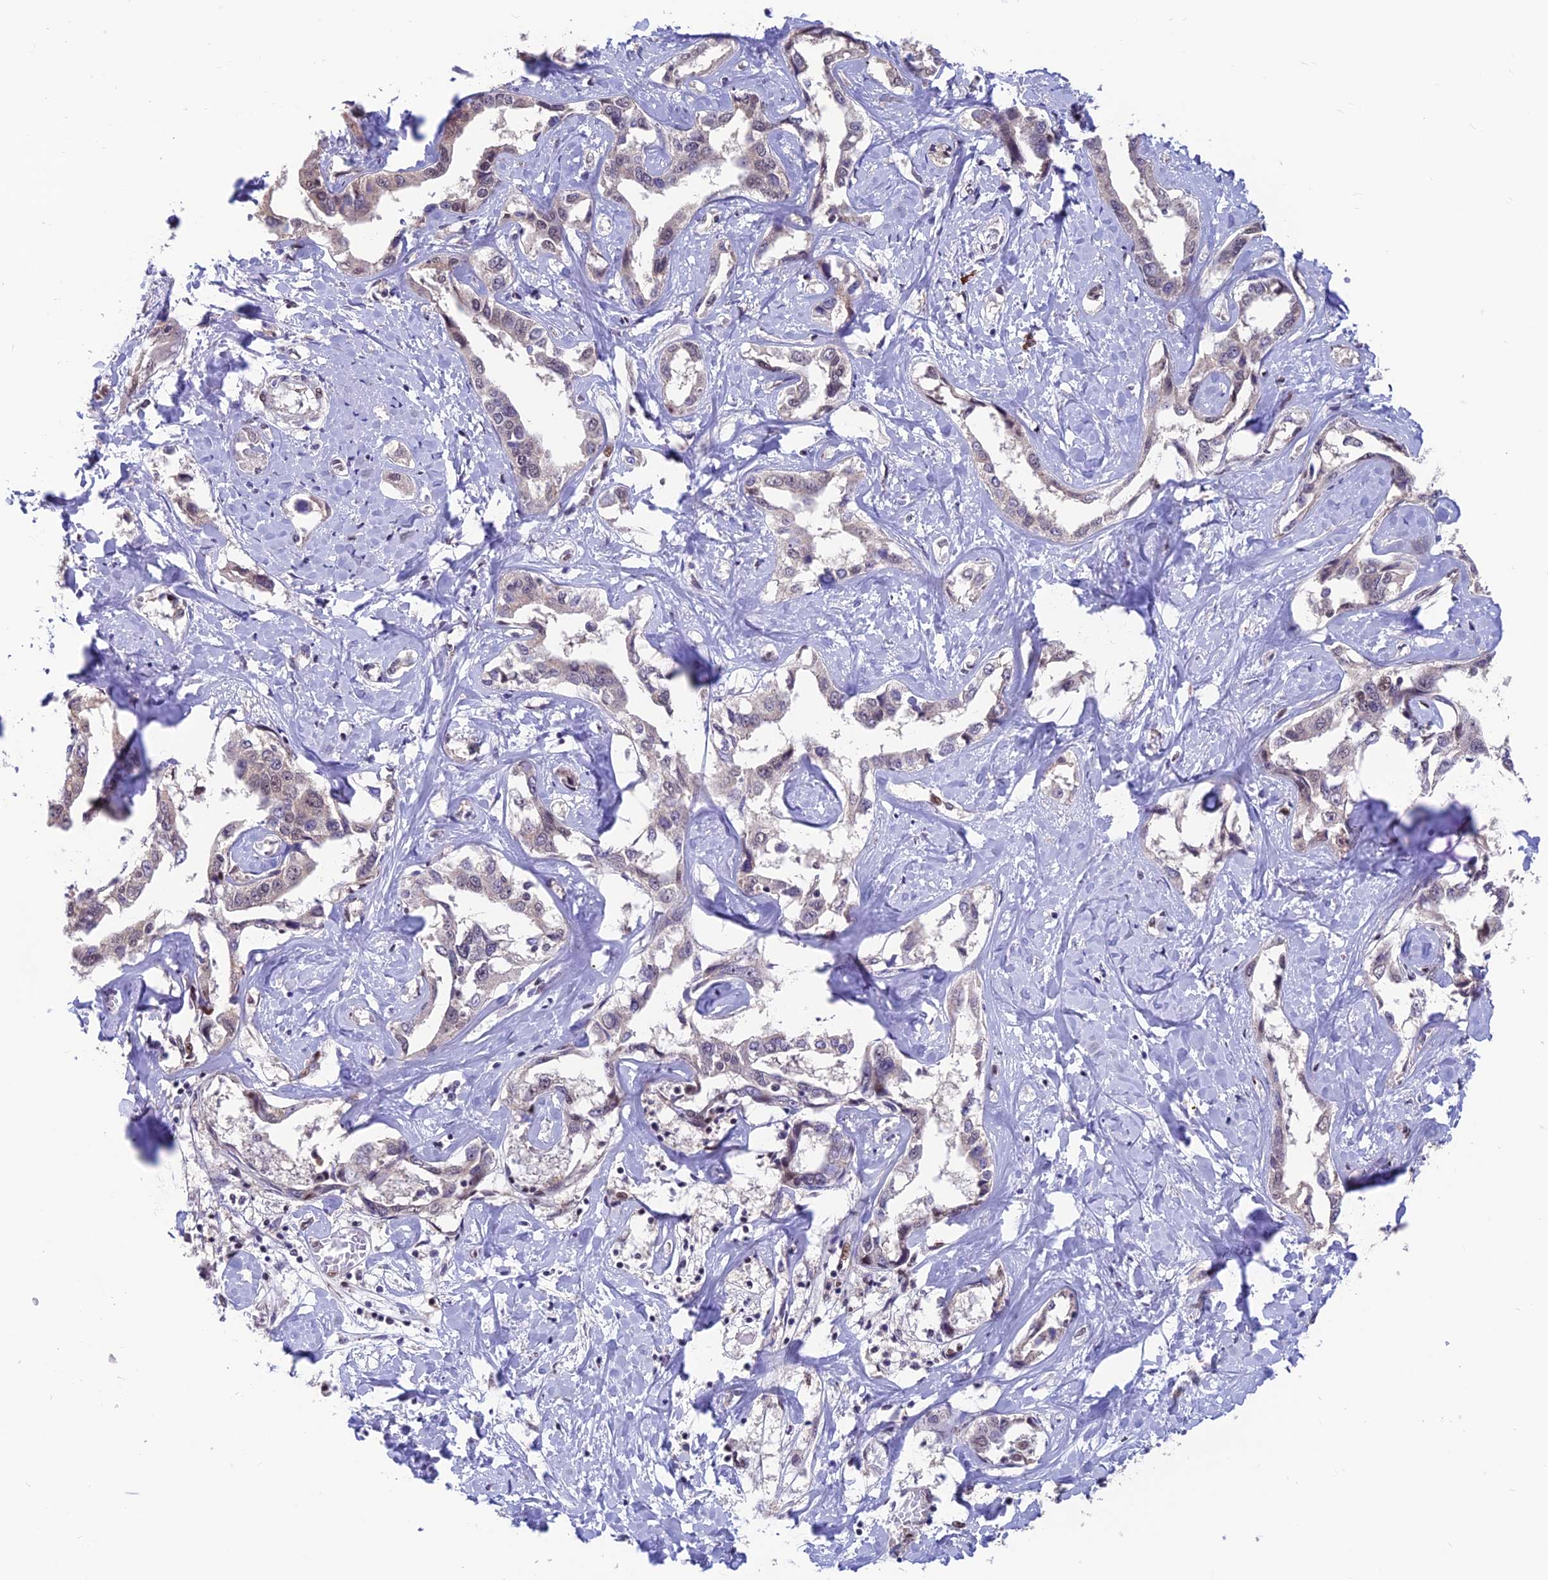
{"staining": {"intensity": "weak", "quantity": "<25%", "location": "nuclear"}, "tissue": "liver cancer", "cell_type": "Tumor cells", "image_type": "cancer", "snomed": [{"axis": "morphology", "description": "Cholangiocarcinoma"}, {"axis": "topography", "description": "Liver"}], "caption": "The histopathology image exhibits no significant positivity in tumor cells of cholangiocarcinoma (liver).", "gene": "KIAA1191", "patient": {"sex": "male", "age": 59}}